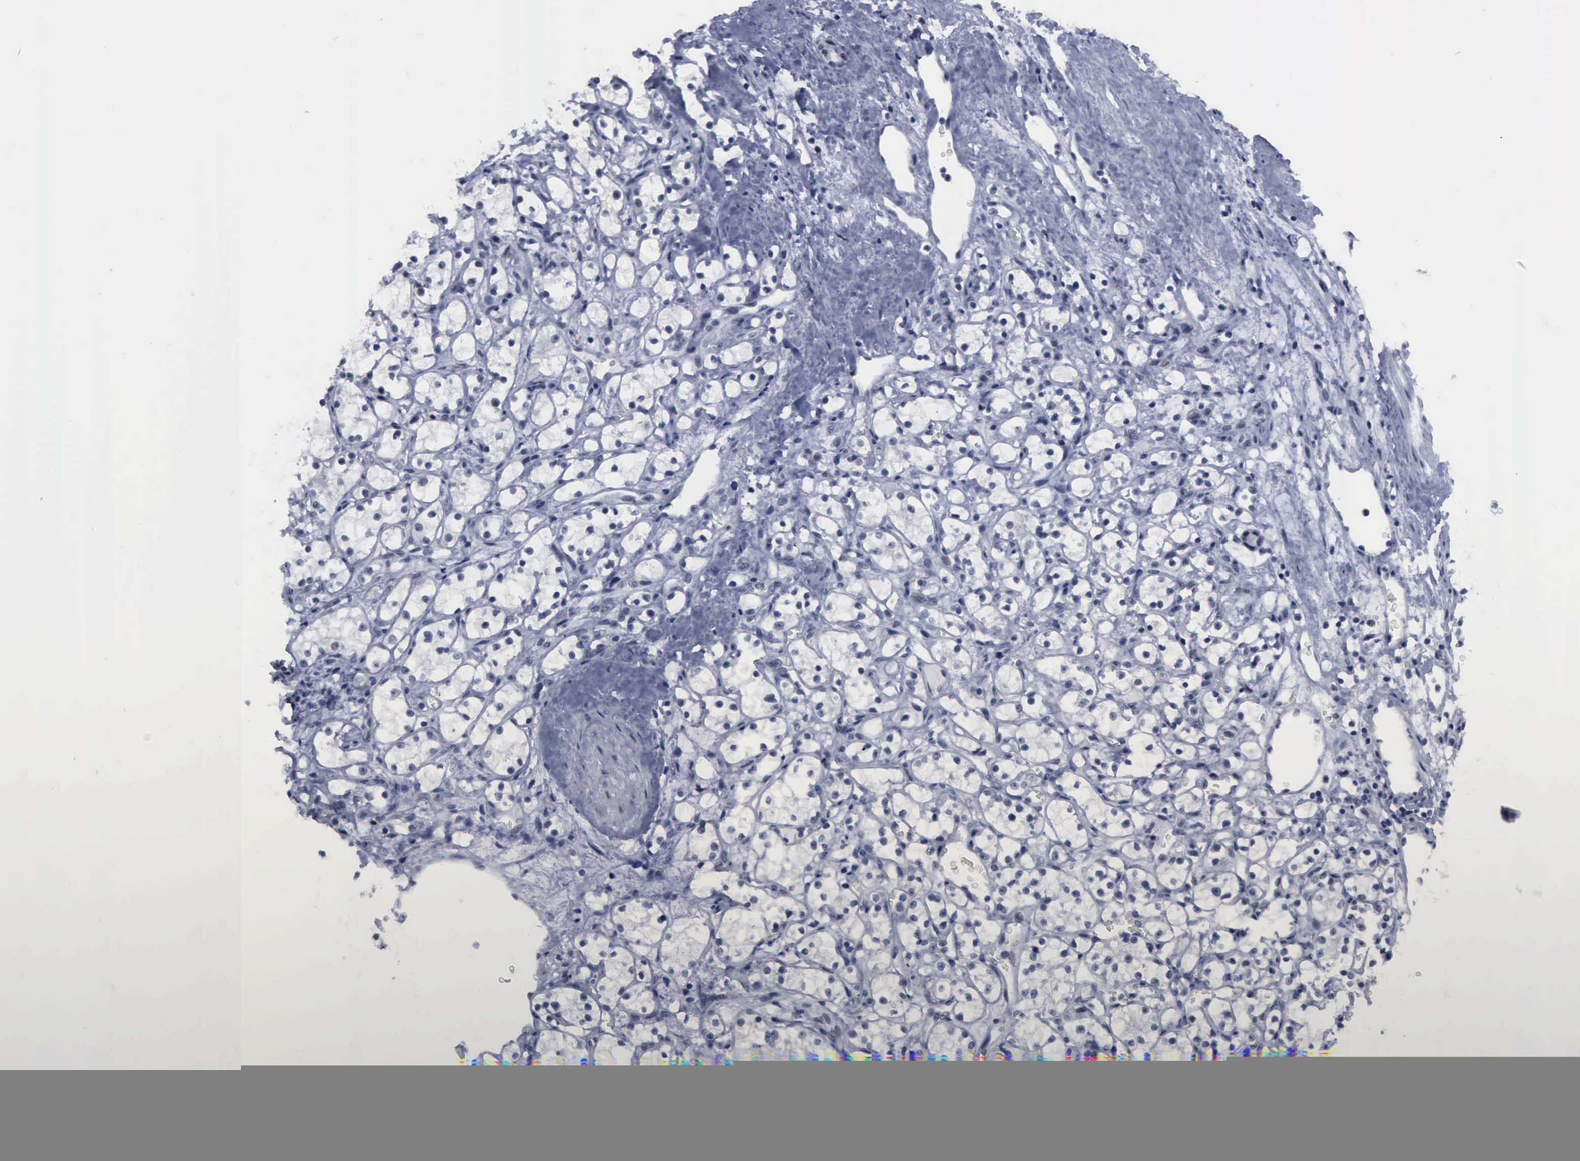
{"staining": {"intensity": "negative", "quantity": "none", "location": "none"}, "tissue": "renal cancer", "cell_type": "Tumor cells", "image_type": "cancer", "snomed": [{"axis": "morphology", "description": "Adenocarcinoma, NOS"}, {"axis": "topography", "description": "Kidney"}], "caption": "Micrograph shows no significant protein expression in tumor cells of renal cancer.", "gene": "BRD1", "patient": {"sex": "male", "age": 61}}